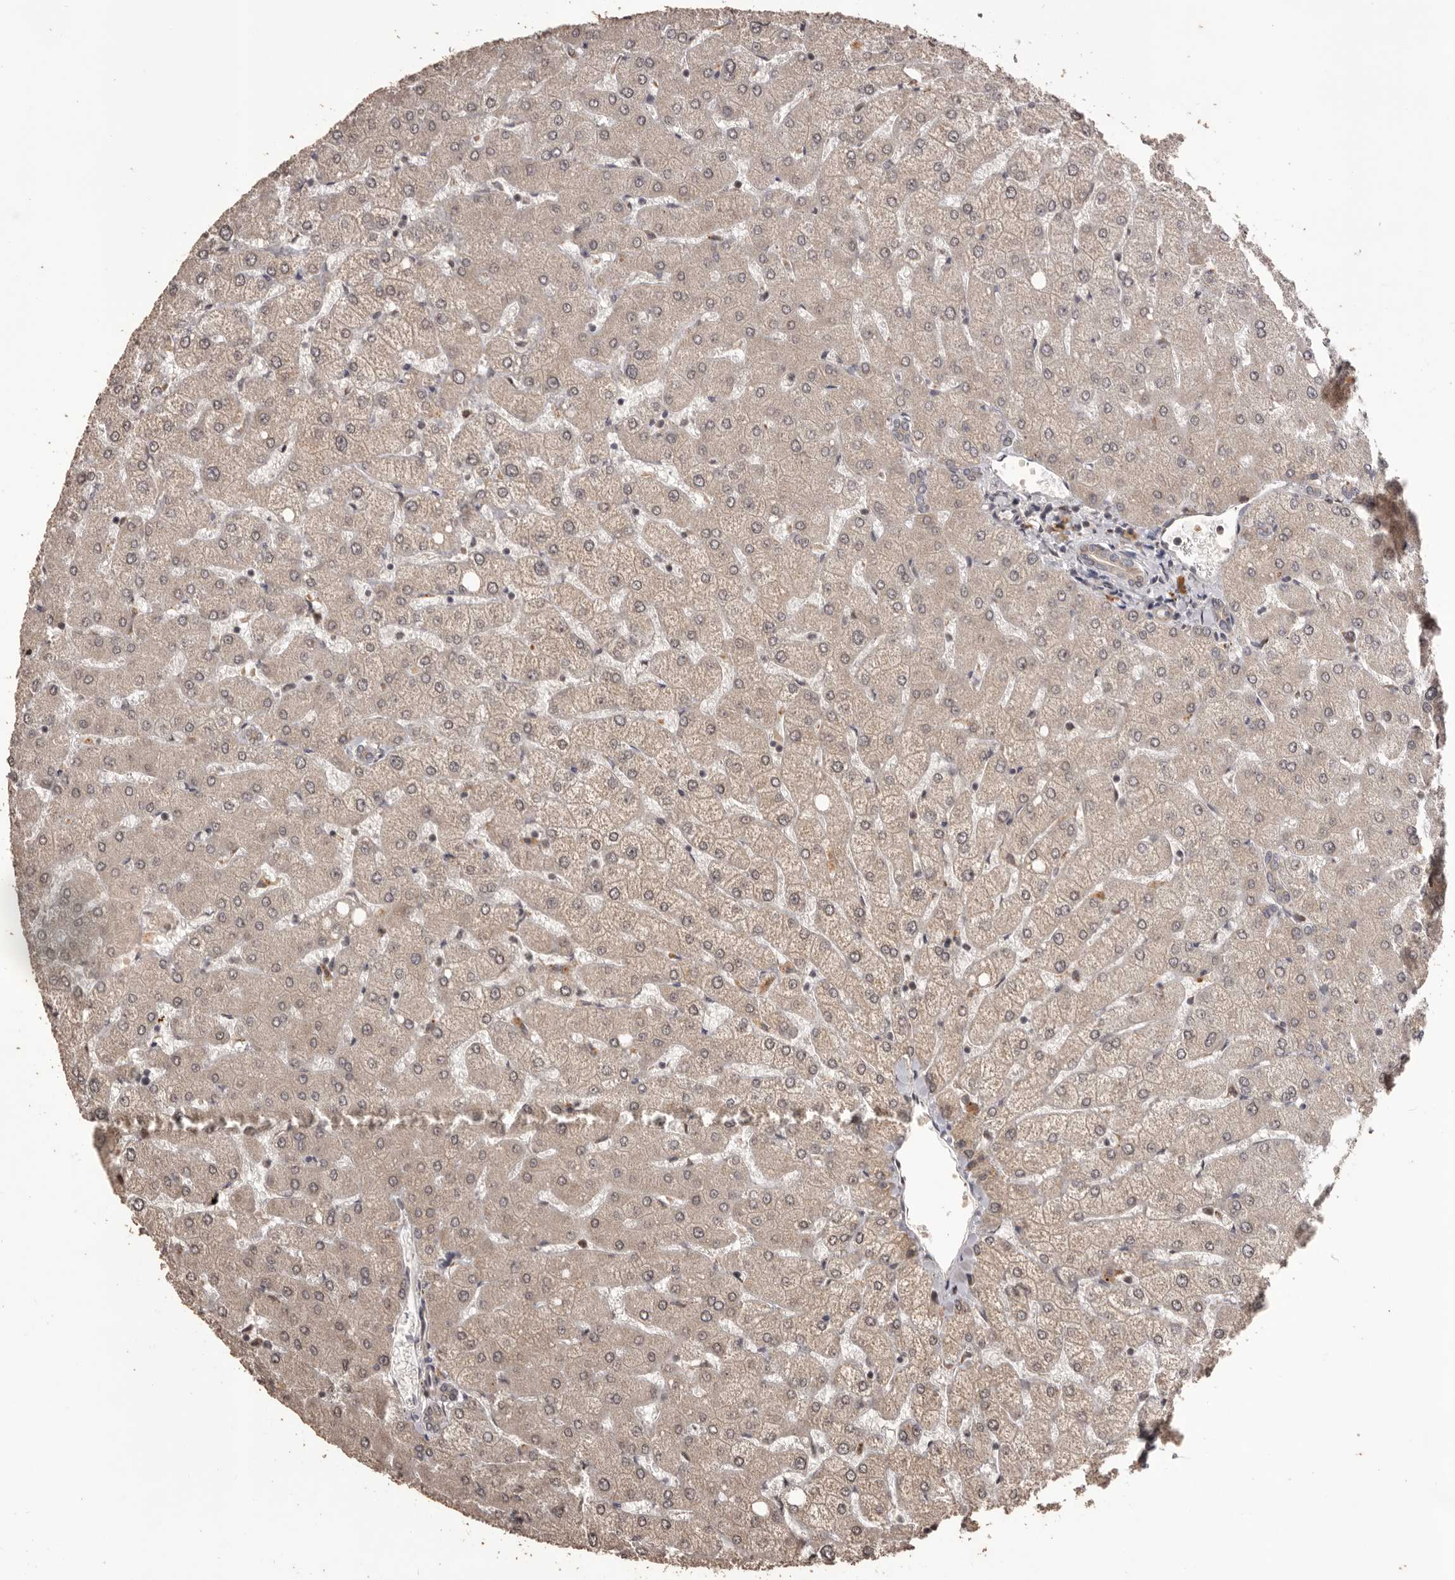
{"staining": {"intensity": "weak", "quantity": ">75%", "location": "cytoplasmic/membranous"}, "tissue": "liver", "cell_type": "Cholangiocytes", "image_type": "normal", "snomed": [{"axis": "morphology", "description": "Normal tissue, NOS"}, {"axis": "topography", "description": "Liver"}], "caption": "Immunohistochemistry (IHC) (DAB (3,3'-diaminobenzidine)) staining of normal human liver exhibits weak cytoplasmic/membranous protein expression in about >75% of cholangiocytes.", "gene": "QRSL1", "patient": {"sex": "female", "age": 54}}